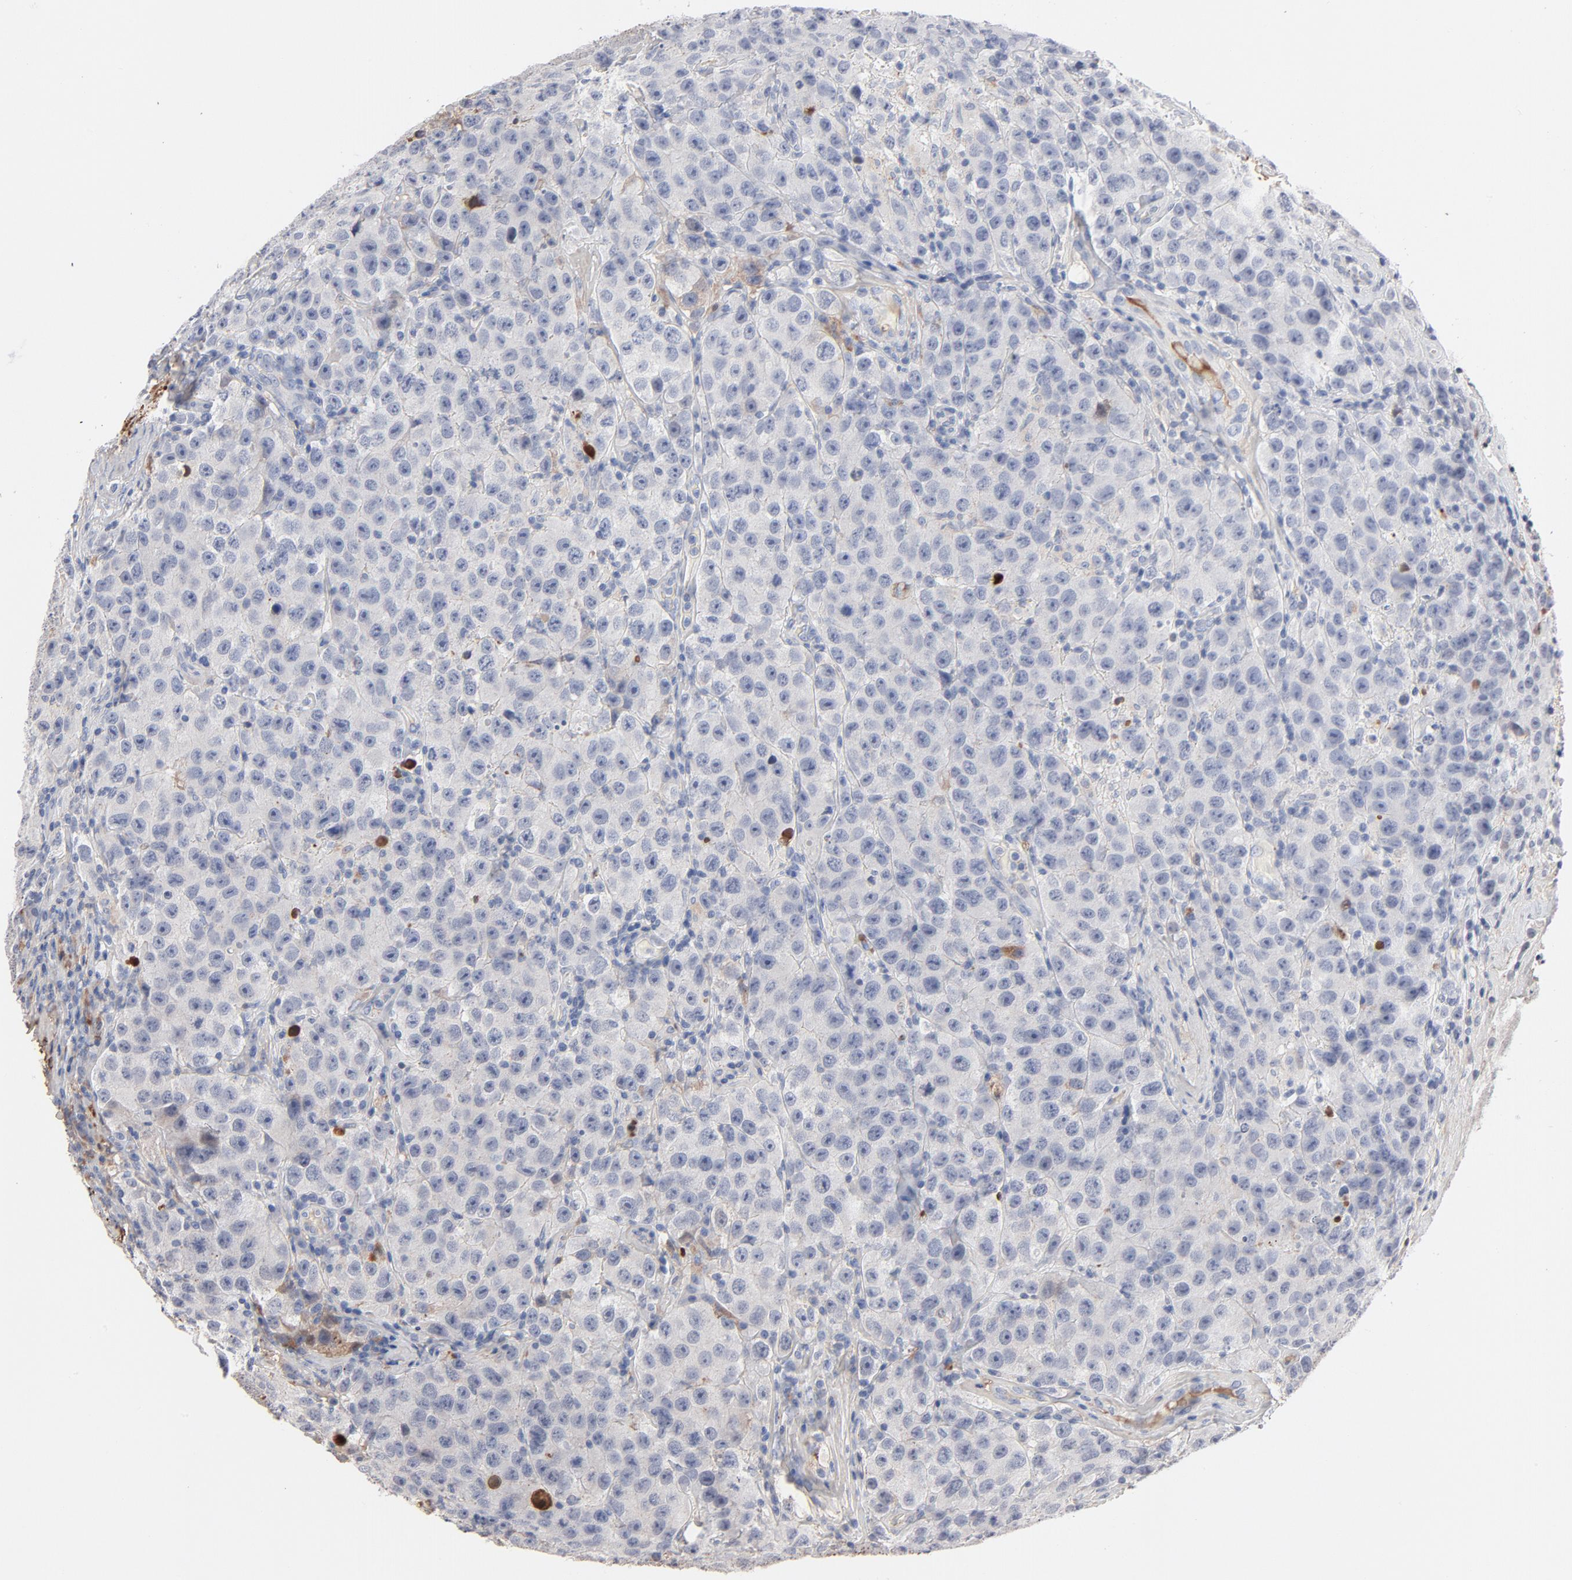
{"staining": {"intensity": "negative", "quantity": "none", "location": "none"}, "tissue": "testis cancer", "cell_type": "Tumor cells", "image_type": "cancer", "snomed": [{"axis": "morphology", "description": "Seminoma, NOS"}, {"axis": "topography", "description": "Testis"}], "caption": "Immunohistochemistry (IHC) image of neoplastic tissue: human testis seminoma stained with DAB shows no significant protein expression in tumor cells. (DAB immunohistochemistry (IHC) visualized using brightfield microscopy, high magnification).", "gene": "SERPINA4", "patient": {"sex": "male", "age": 52}}